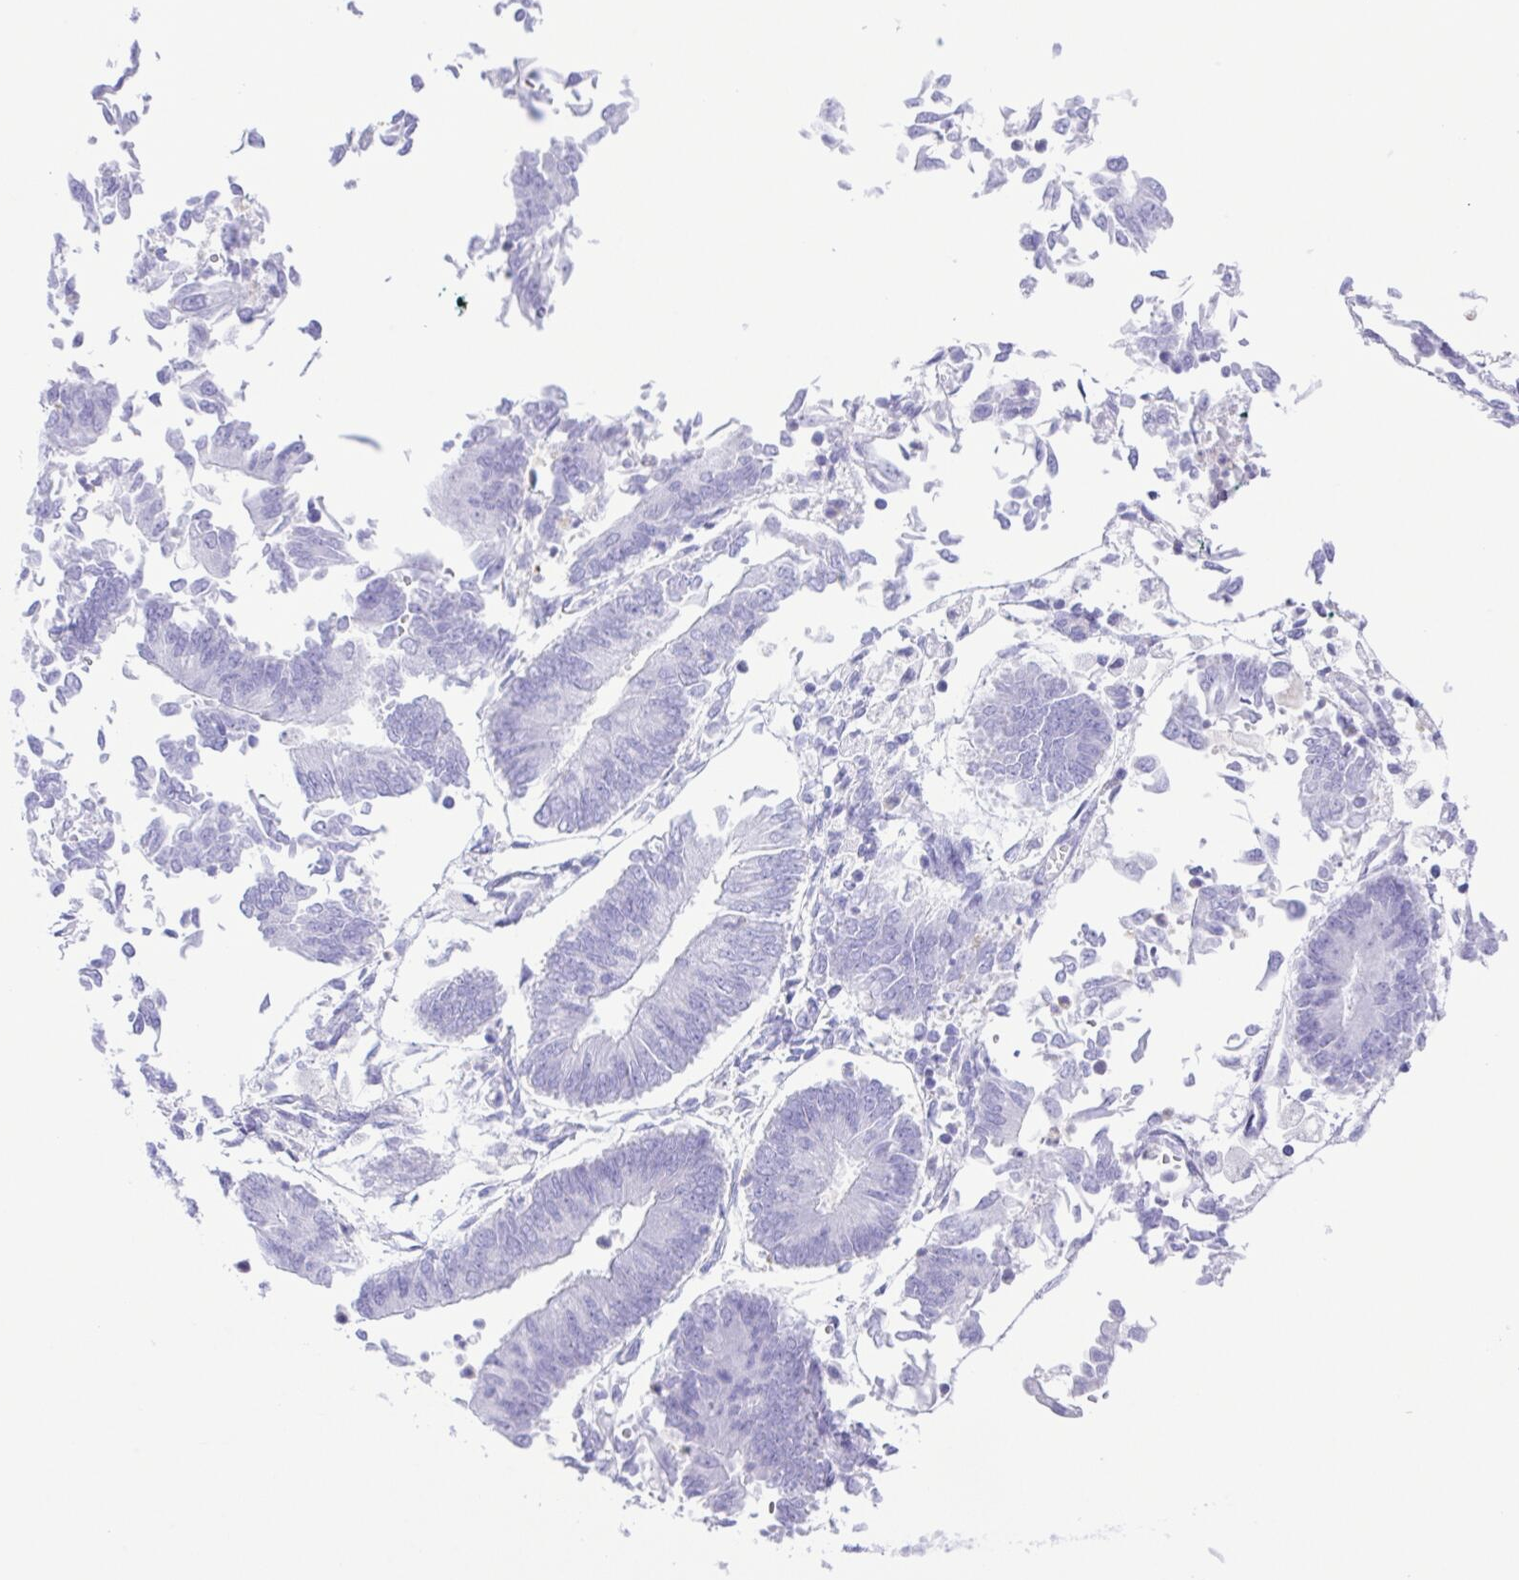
{"staining": {"intensity": "negative", "quantity": "none", "location": "none"}, "tissue": "endometrial cancer", "cell_type": "Tumor cells", "image_type": "cancer", "snomed": [{"axis": "morphology", "description": "Adenocarcinoma, NOS"}, {"axis": "topography", "description": "Endometrium"}], "caption": "The image demonstrates no staining of tumor cells in endometrial cancer.", "gene": "GPR17", "patient": {"sex": "female", "age": 65}}